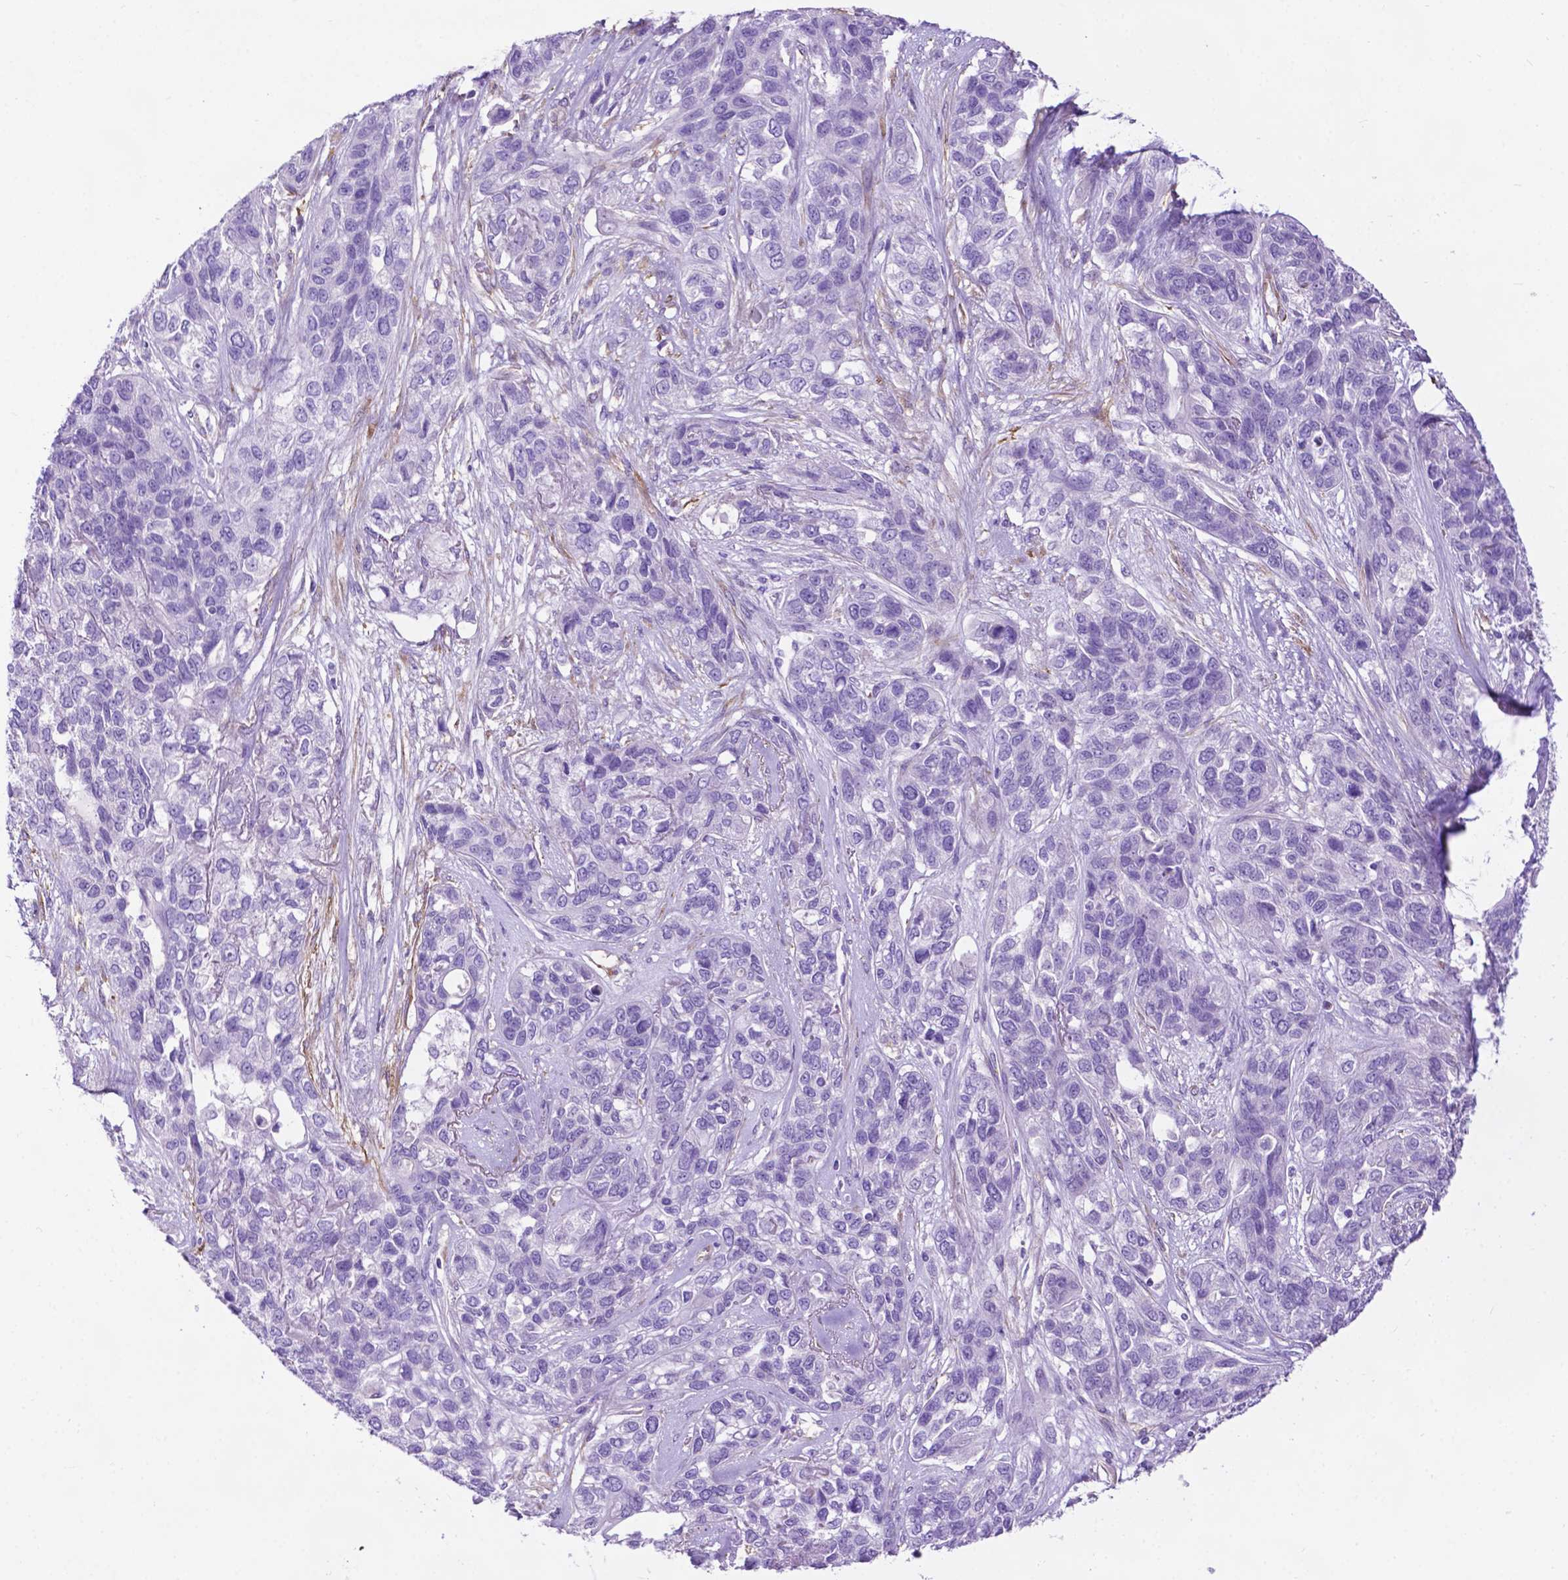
{"staining": {"intensity": "negative", "quantity": "none", "location": "none"}, "tissue": "lung cancer", "cell_type": "Tumor cells", "image_type": "cancer", "snomed": [{"axis": "morphology", "description": "Squamous cell carcinoma, NOS"}, {"axis": "topography", "description": "Lung"}], "caption": "The micrograph shows no significant staining in tumor cells of lung cancer (squamous cell carcinoma). Brightfield microscopy of IHC stained with DAB (brown) and hematoxylin (blue), captured at high magnification.", "gene": "PCDHA12", "patient": {"sex": "female", "age": 70}}